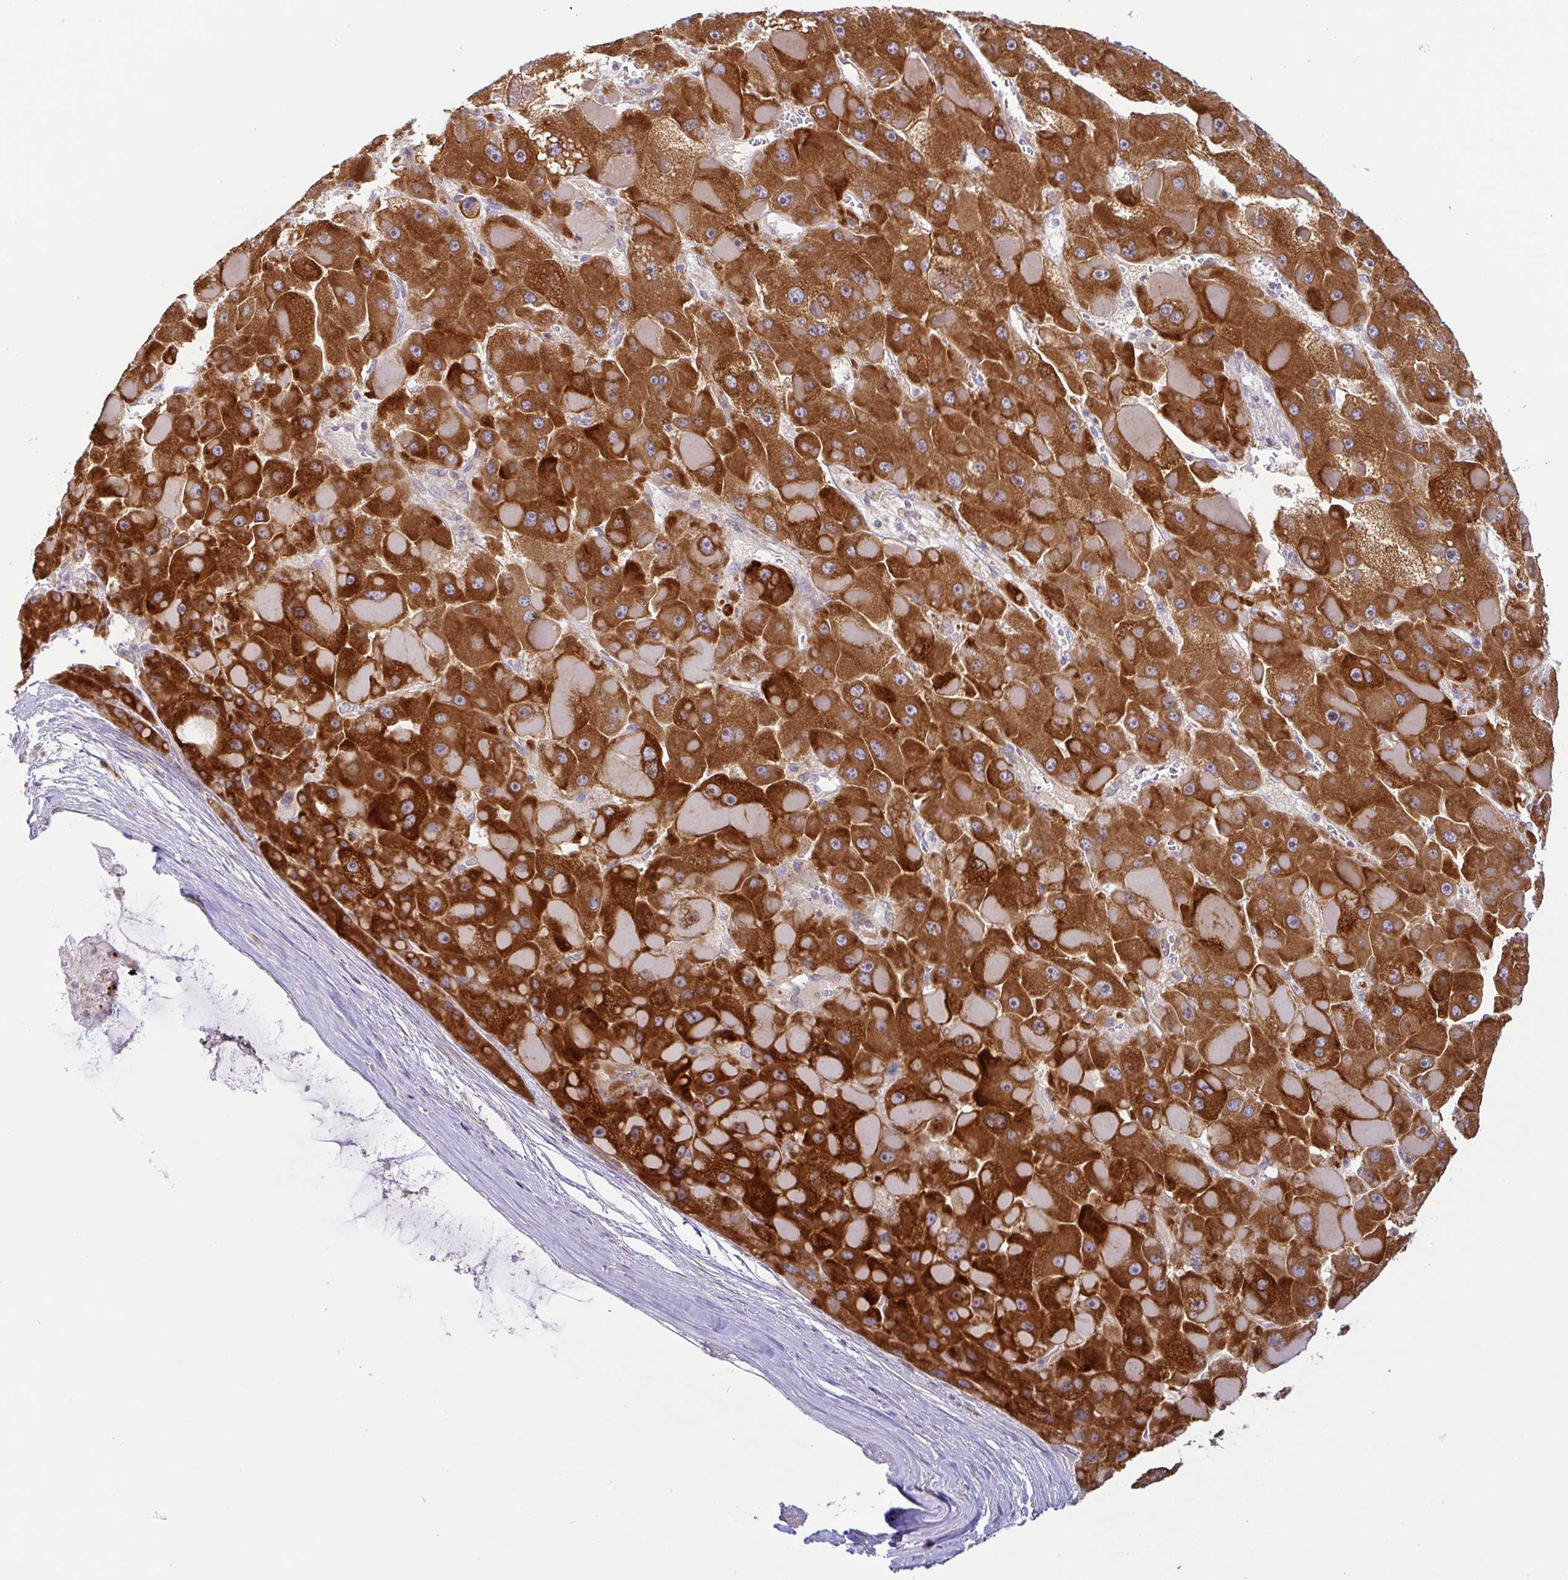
{"staining": {"intensity": "strong", "quantity": ">75%", "location": "cytoplasmic/membranous"}, "tissue": "liver cancer", "cell_type": "Tumor cells", "image_type": "cancer", "snomed": [{"axis": "morphology", "description": "Carcinoma, Hepatocellular, NOS"}, {"axis": "topography", "description": "Liver"}], "caption": "Liver cancer (hepatocellular carcinoma) tissue reveals strong cytoplasmic/membranous staining in about >75% of tumor cells", "gene": "DERL2", "patient": {"sex": "female", "age": 73}}